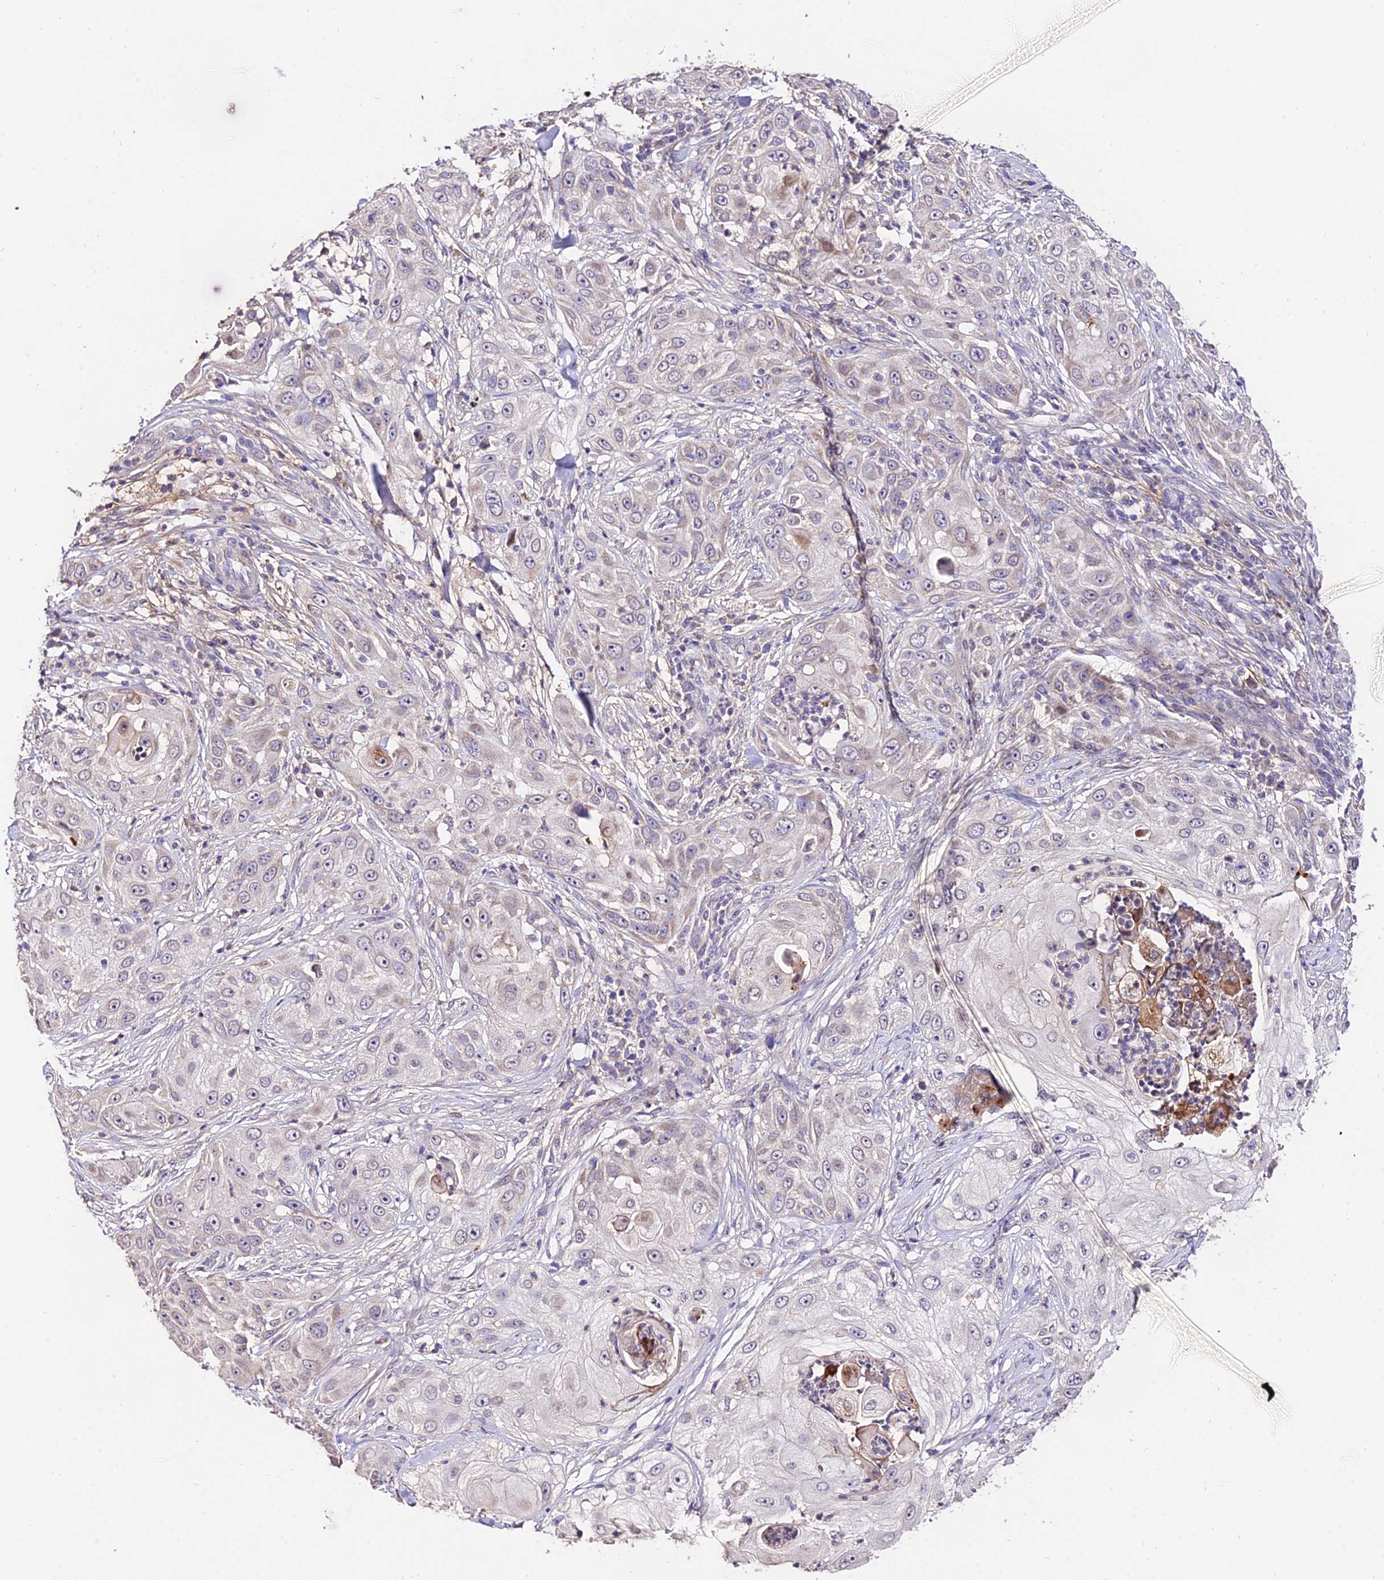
{"staining": {"intensity": "negative", "quantity": "none", "location": "none"}, "tissue": "skin cancer", "cell_type": "Tumor cells", "image_type": "cancer", "snomed": [{"axis": "morphology", "description": "Squamous cell carcinoma, NOS"}, {"axis": "topography", "description": "Skin"}], "caption": "High power microscopy histopathology image of an immunohistochemistry image of squamous cell carcinoma (skin), revealing no significant staining in tumor cells. (DAB immunohistochemistry (IHC) visualized using brightfield microscopy, high magnification).", "gene": "WDR5B", "patient": {"sex": "female", "age": 44}}